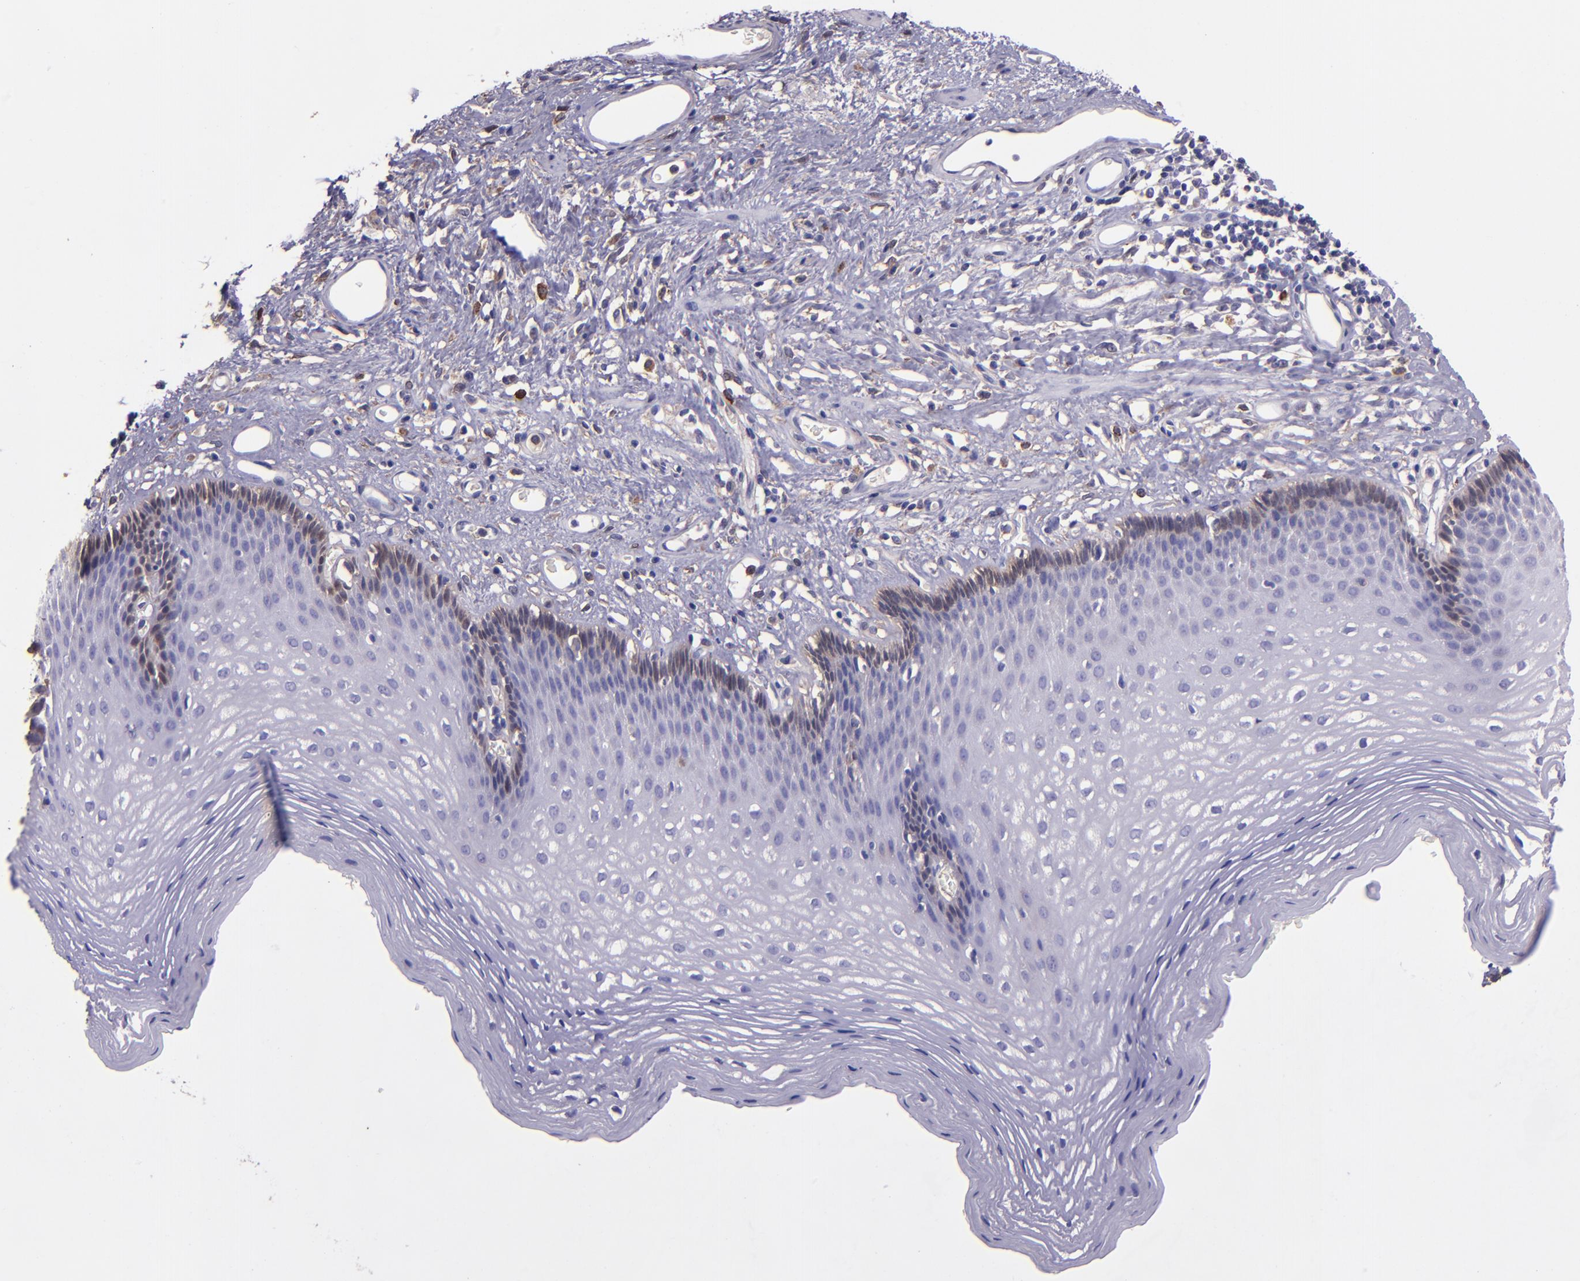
{"staining": {"intensity": "moderate", "quantity": "<25%", "location": "cytoplasmic/membranous,nuclear"}, "tissue": "esophagus", "cell_type": "Squamous epithelial cells", "image_type": "normal", "snomed": [{"axis": "morphology", "description": "Normal tissue, NOS"}, {"axis": "topography", "description": "Esophagus"}], "caption": "Immunohistochemistry (IHC) of benign esophagus exhibits low levels of moderate cytoplasmic/membranous,nuclear positivity in approximately <25% of squamous epithelial cells. (DAB (3,3'-diaminobenzidine) IHC with brightfield microscopy, high magnification).", "gene": "WASH6P", "patient": {"sex": "female", "age": 70}}